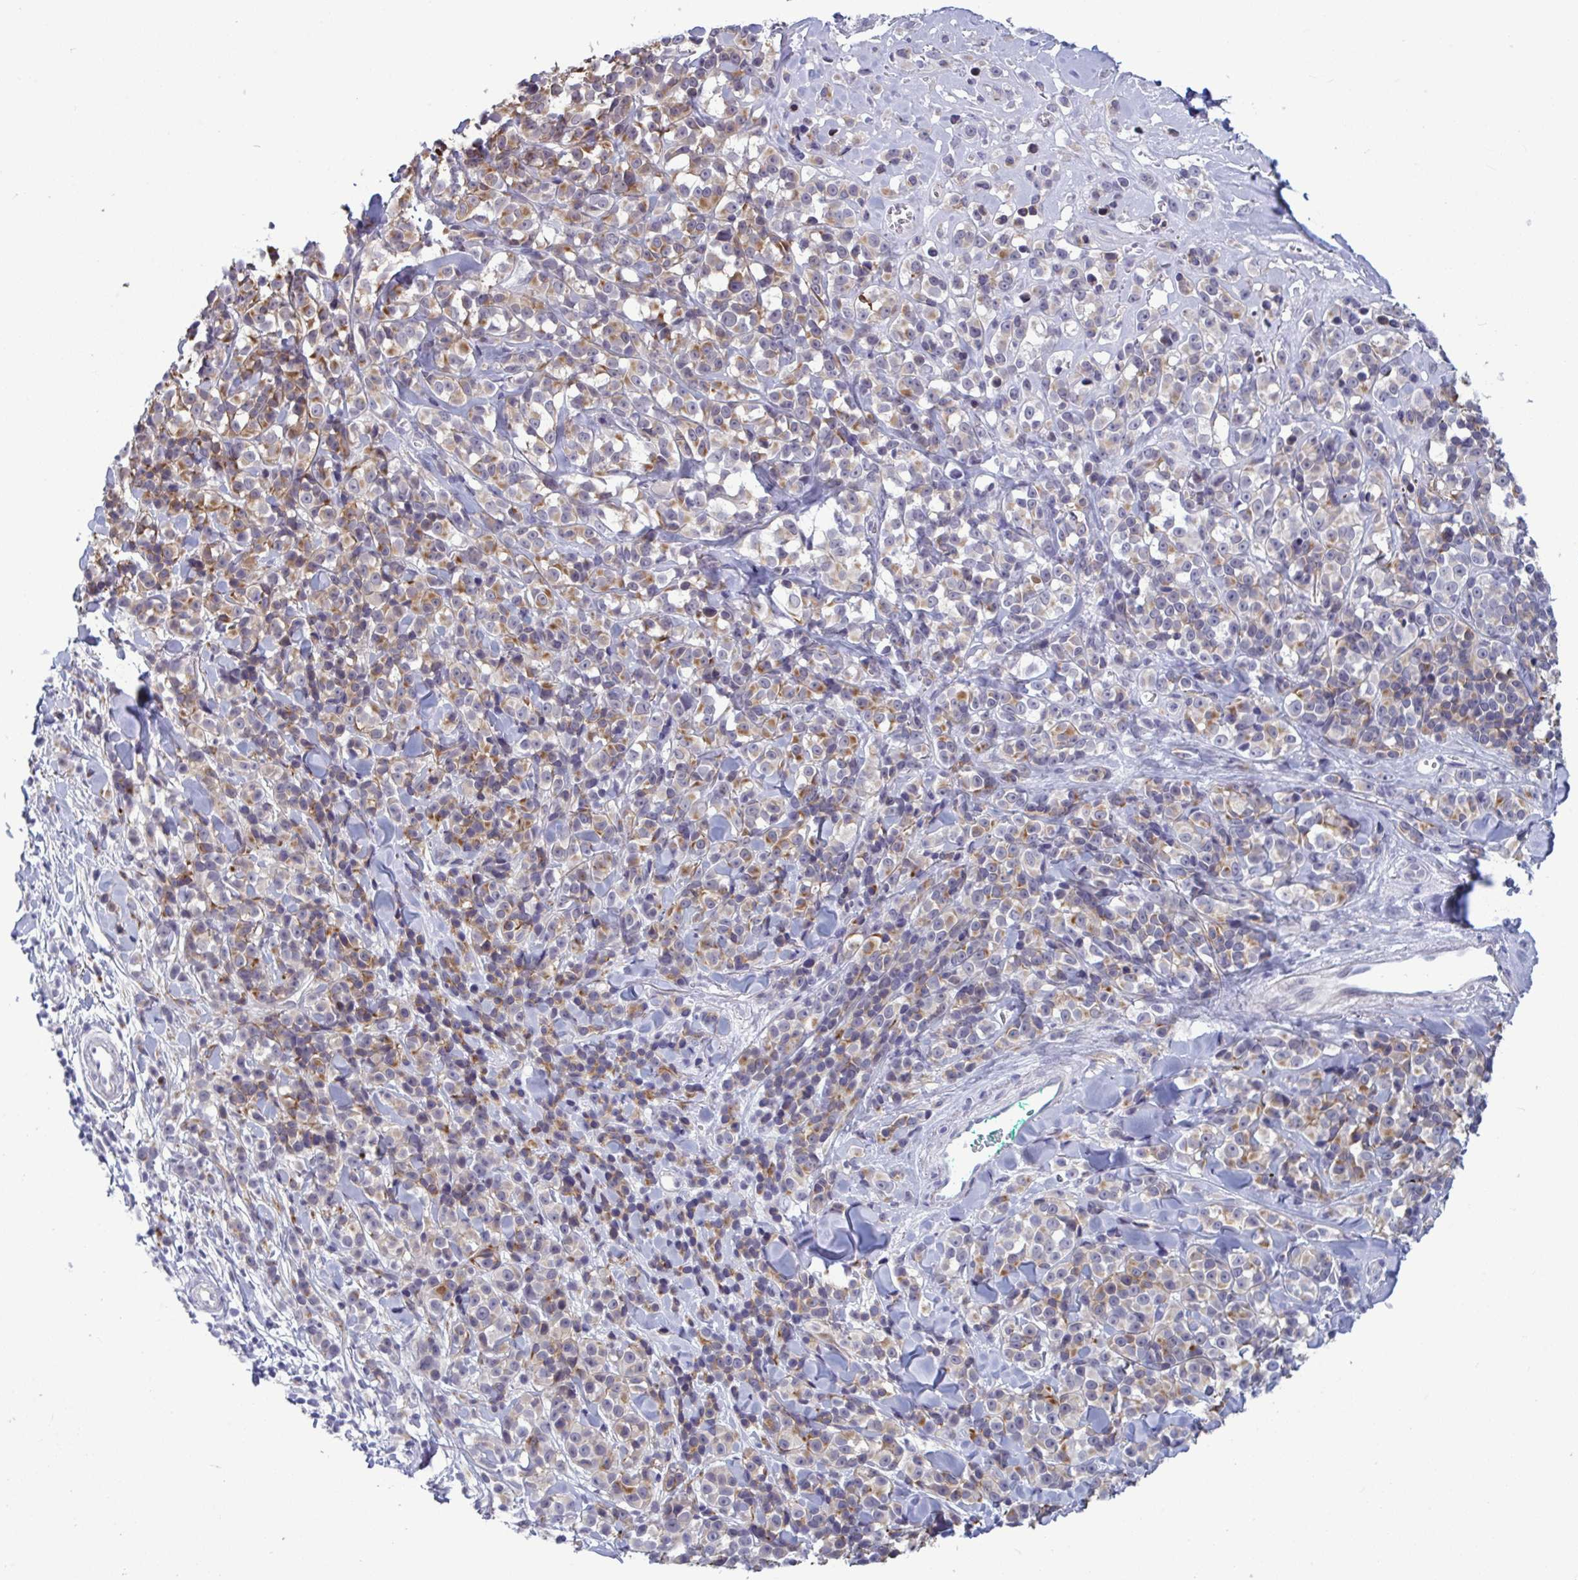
{"staining": {"intensity": "weak", "quantity": "25%-75%", "location": "cytoplasmic/membranous"}, "tissue": "melanoma", "cell_type": "Tumor cells", "image_type": "cancer", "snomed": [{"axis": "morphology", "description": "Malignant melanoma, NOS"}, {"axis": "topography", "description": "Skin"}], "caption": "There is low levels of weak cytoplasmic/membranous expression in tumor cells of melanoma, as demonstrated by immunohistochemical staining (brown color).", "gene": "TCEAL8", "patient": {"sex": "male", "age": 85}}